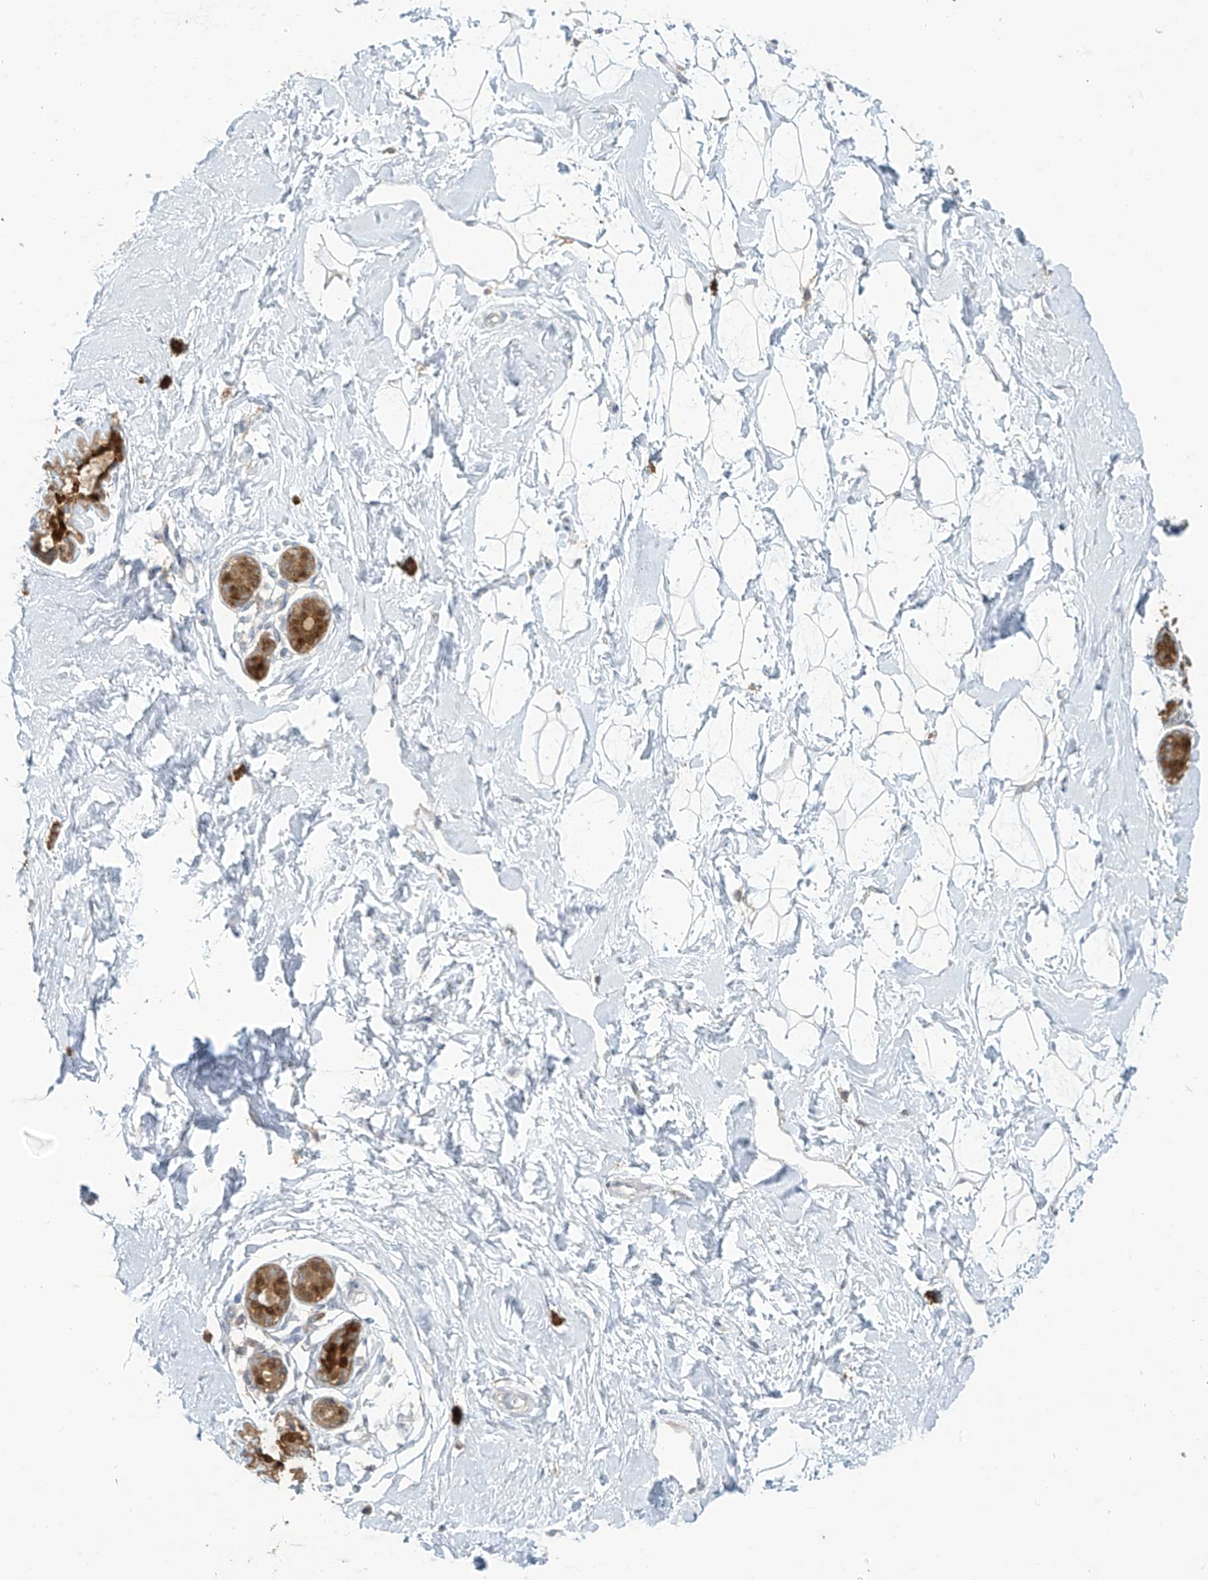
{"staining": {"intensity": "negative", "quantity": "none", "location": "none"}, "tissue": "breast", "cell_type": "Adipocytes", "image_type": "normal", "snomed": [{"axis": "morphology", "description": "Normal tissue, NOS"}, {"axis": "morphology", "description": "Adenoma, NOS"}, {"axis": "topography", "description": "Breast"}], "caption": "Adipocytes show no significant protein positivity in unremarkable breast. (DAB (3,3'-diaminobenzidine) immunohistochemistry with hematoxylin counter stain).", "gene": "TAGAP", "patient": {"sex": "female", "age": 23}}